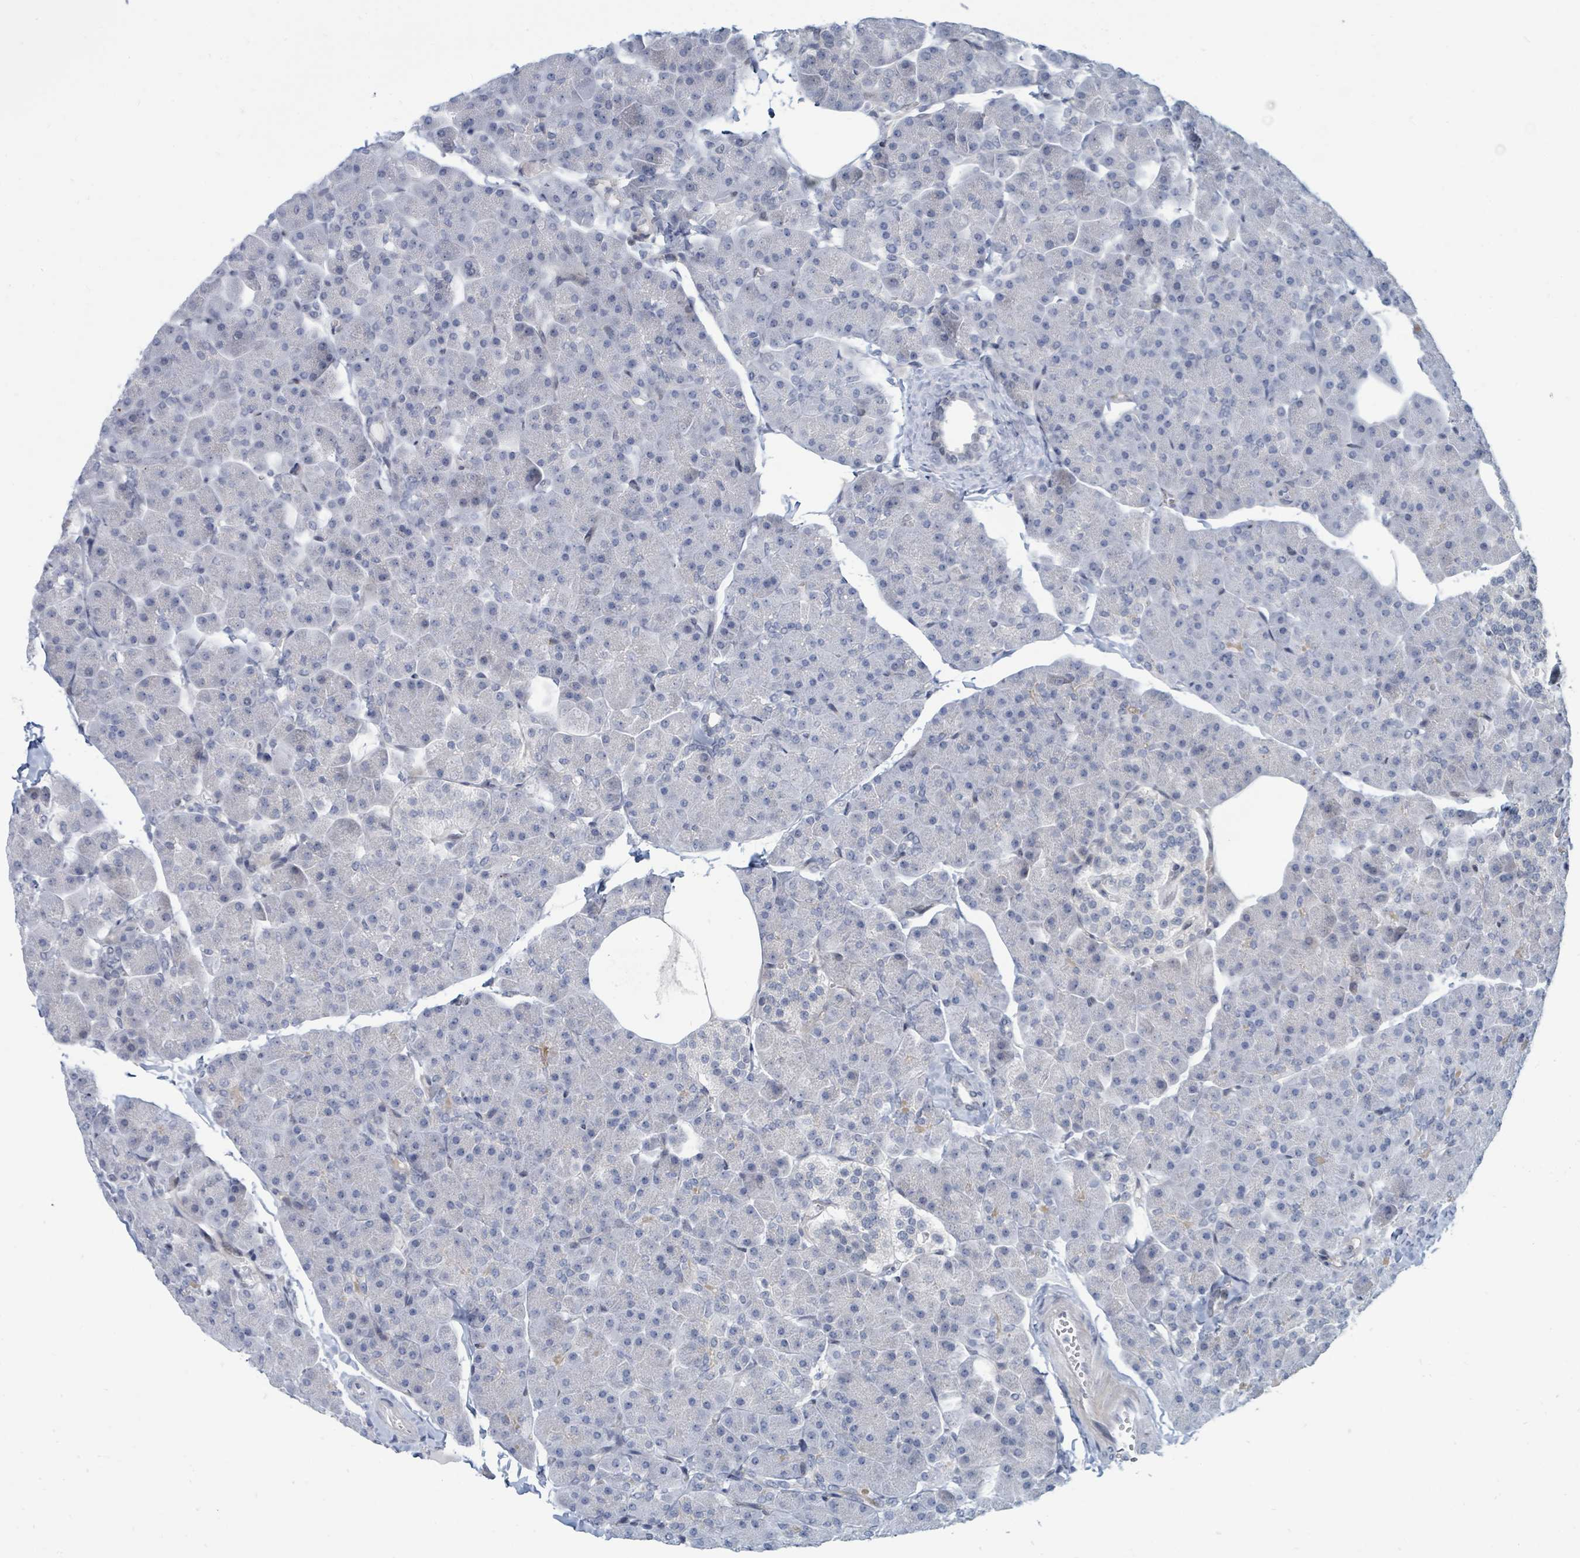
{"staining": {"intensity": "strong", "quantity": "<25%", "location": "nuclear"}, "tissue": "pancreas", "cell_type": "Exocrine glandular cells", "image_type": "normal", "snomed": [{"axis": "morphology", "description": "Normal tissue, NOS"}, {"axis": "topography", "description": "Pancreas"}], "caption": "The immunohistochemical stain highlights strong nuclear staining in exocrine glandular cells of normal pancreas. (Brightfield microscopy of DAB IHC at high magnification).", "gene": "SUMO2", "patient": {"sex": "male", "age": 35}}